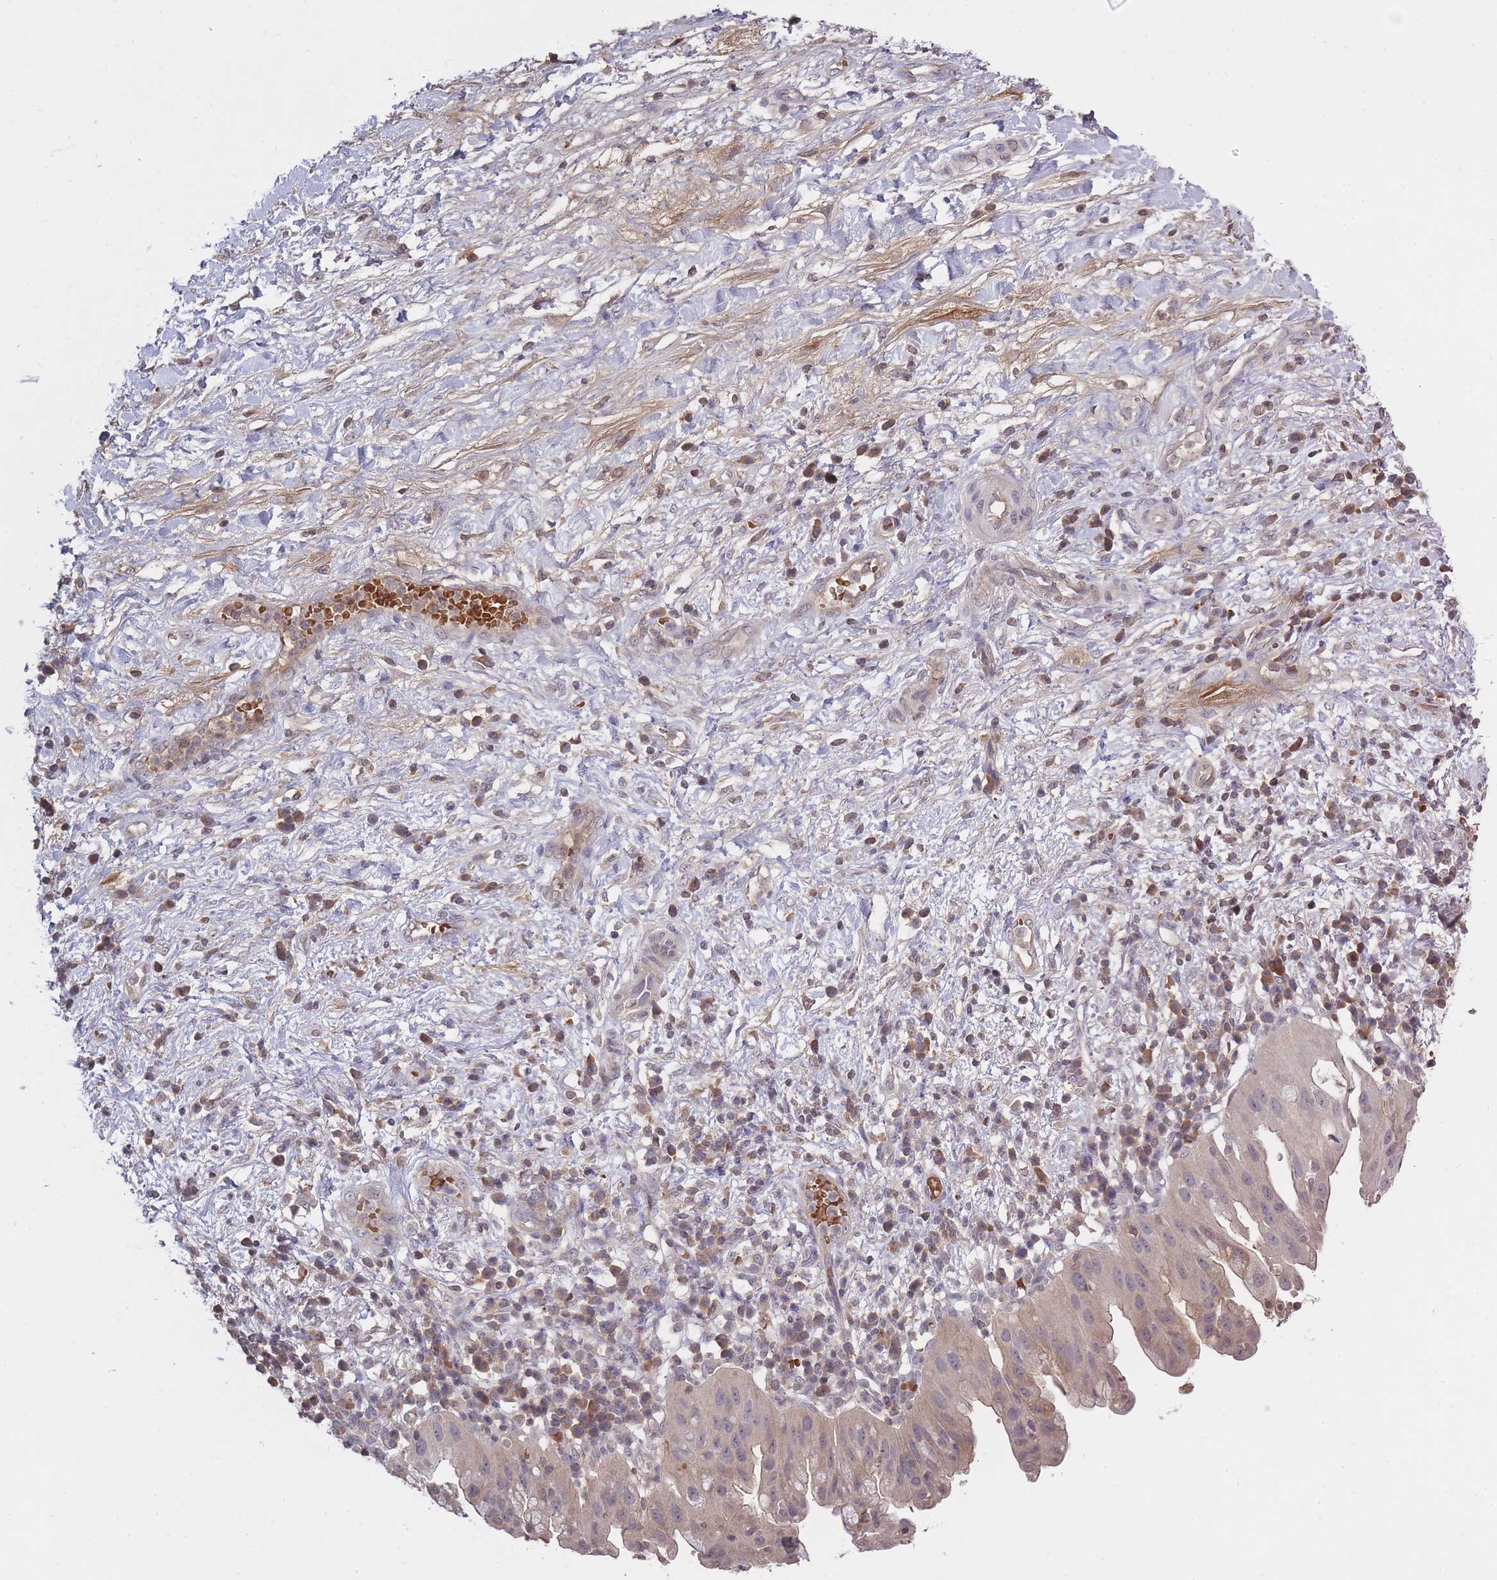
{"staining": {"intensity": "weak", "quantity": "<25%", "location": "cytoplasmic/membranous"}, "tissue": "pancreatic cancer", "cell_type": "Tumor cells", "image_type": "cancer", "snomed": [{"axis": "morphology", "description": "Adenocarcinoma, NOS"}, {"axis": "topography", "description": "Pancreas"}], "caption": "An immunohistochemistry image of pancreatic adenocarcinoma is shown. There is no staining in tumor cells of pancreatic adenocarcinoma.", "gene": "ADCYAP1R1", "patient": {"sex": "male", "age": 68}}